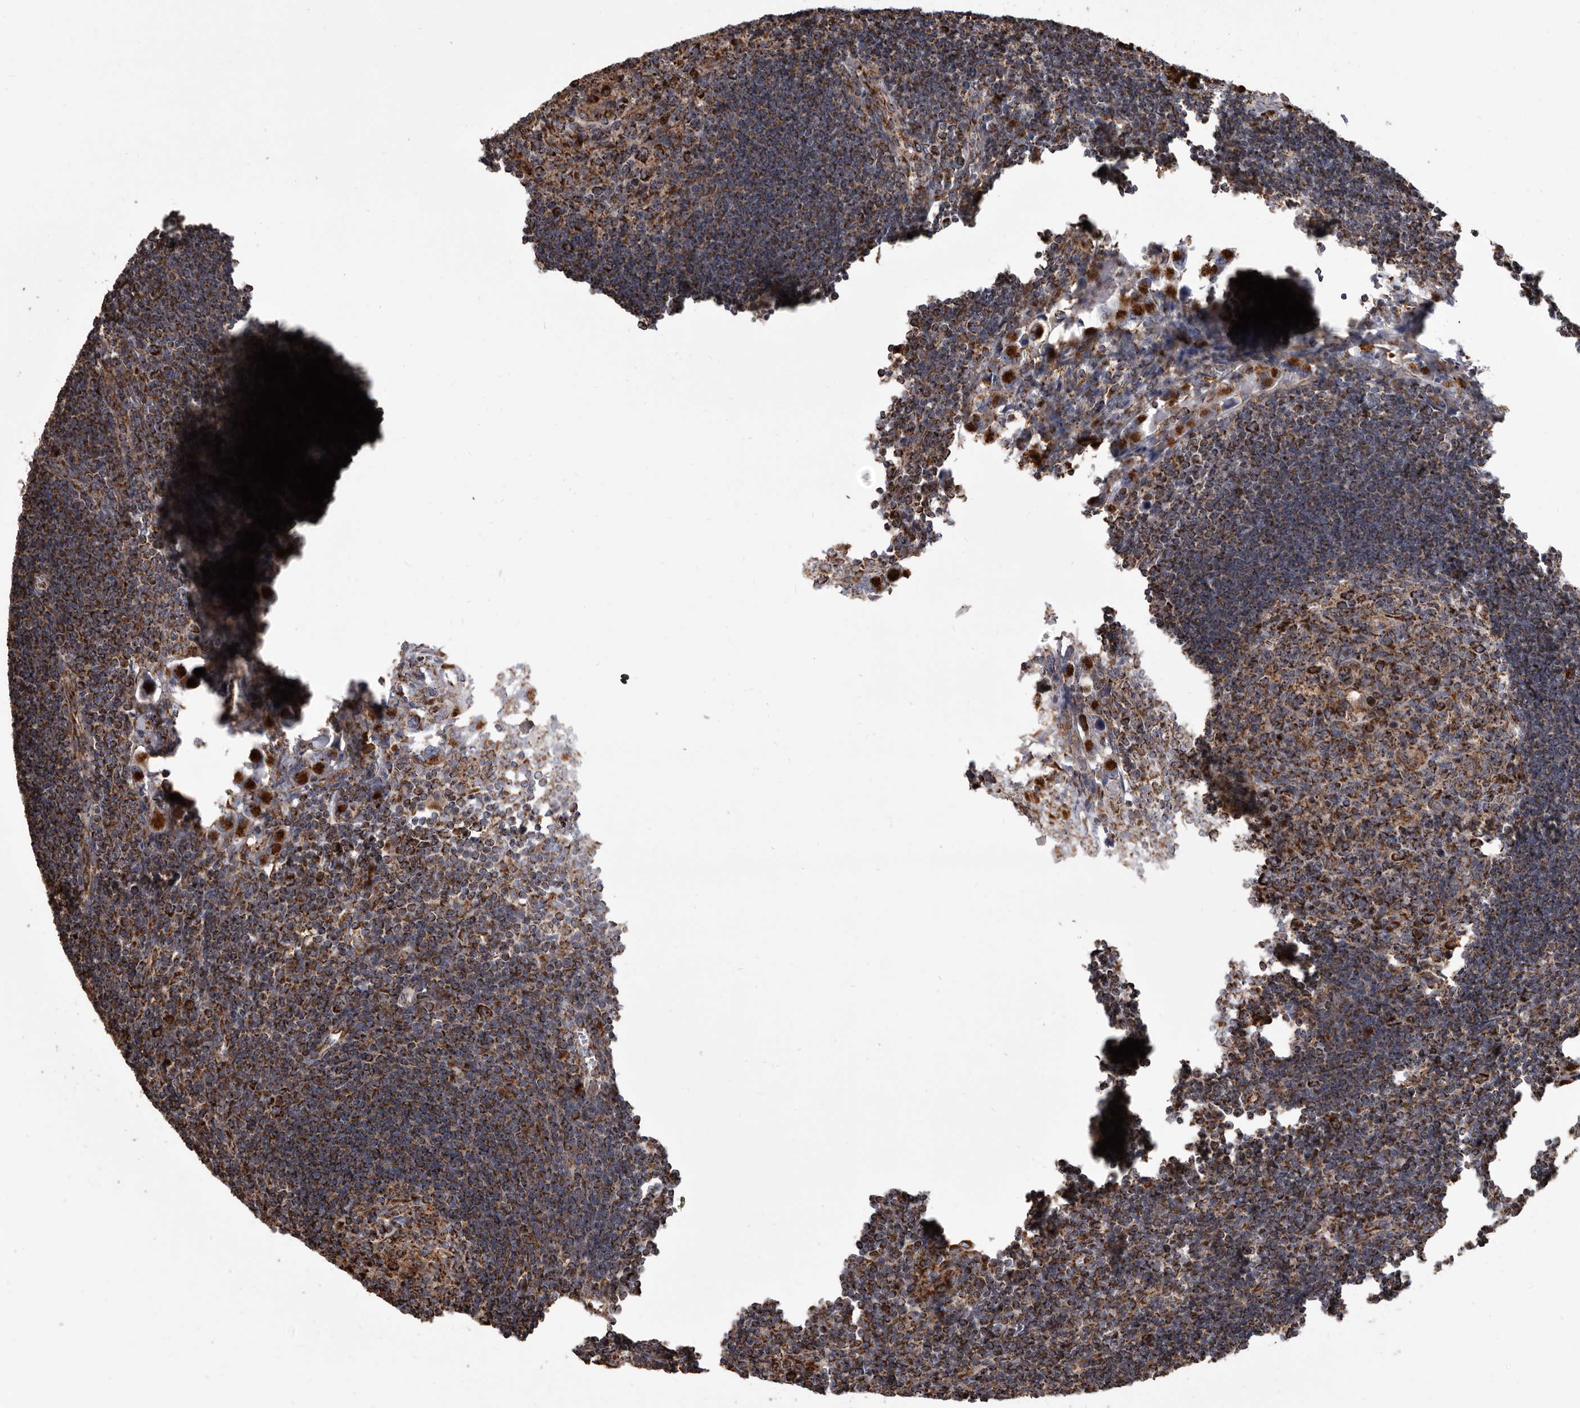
{"staining": {"intensity": "strong", "quantity": ">75%", "location": "cytoplasmic/membranous"}, "tissue": "lymph node", "cell_type": "Germinal center cells", "image_type": "normal", "snomed": [{"axis": "morphology", "description": "Normal tissue, NOS"}, {"axis": "morphology", "description": "Malignant melanoma, Metastatic site"}, {"axis": "topography", "description": "Lymph node"}], "caption": "Lymph node stained with DAB (3,3'-diaminobenzidine) immunohistochemistry shows high levels of strong cytoplasmic/membranous staining in approximately >75% of germinal center cells. (Brightfield microscopy of DAB IHC at high magnification).", "gene": "CDK5RAP3", "patient": {"sex": "male", "age": 41}}